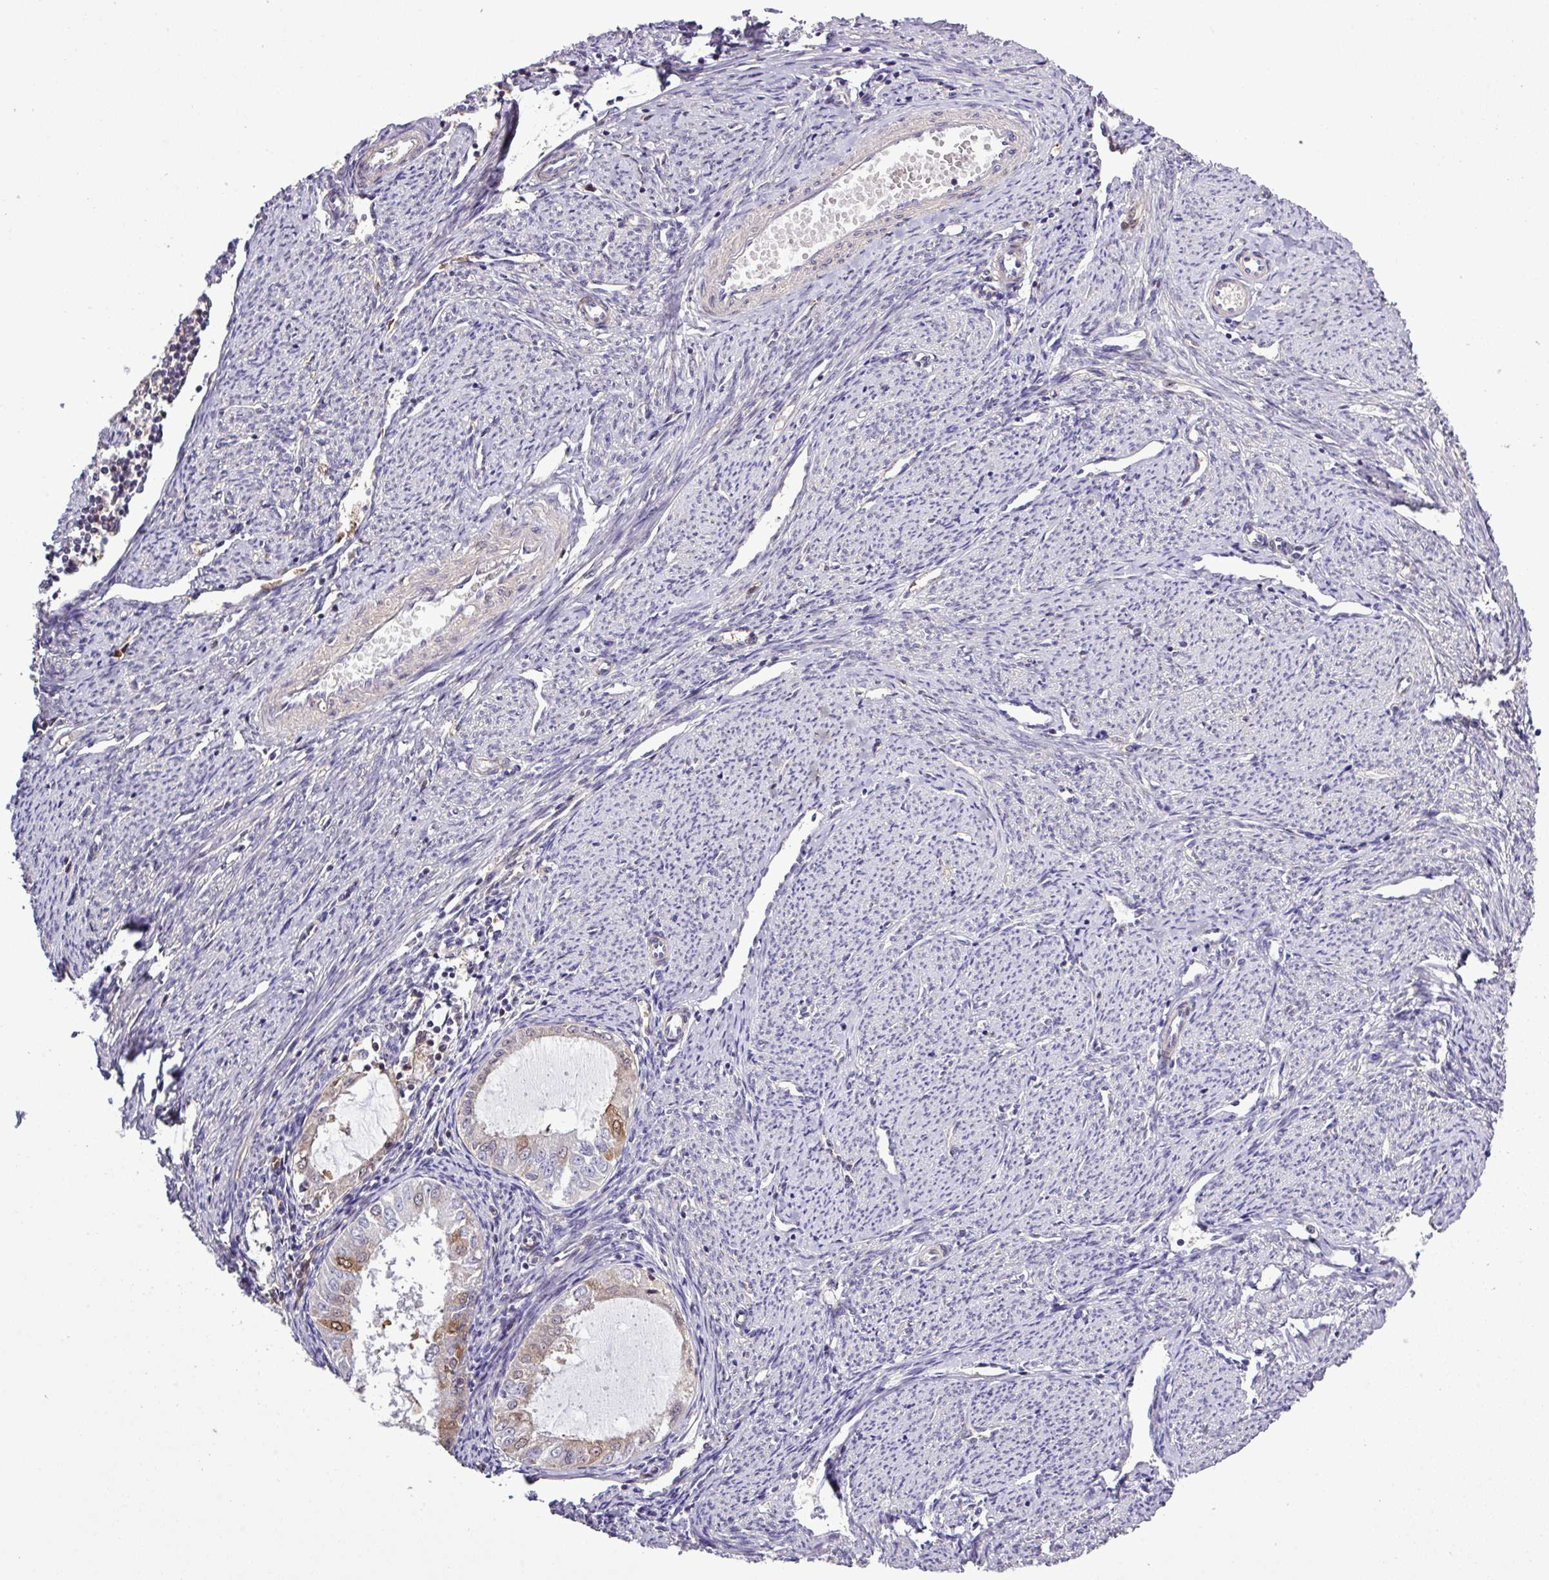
{"staining": {"intensity": "moderate", "quantity": "25%-75%", "location": "cytoplasmic/membranous,nuclear"}, "tissue": "endometrial cancer", "cell_type": "Tumor cells", "image_type": "cancer", "snomed": [{"axis": "morphology", "description": "Adenocarcinoma, NOS"}, {"axis": "topography", "description": "Endometrium"}], "caption": "Protein expression analysis of adenocarcinoma (endometrial) demonstrates moderate cytoplasmic/membranous and nuclear expression in about 25%-75% of tumor cells. Ihc stains the protein in brown and the nuclei are stained blue.", "gene": "CARHSP1", "patient": {"sex": "female", "age": 70}}